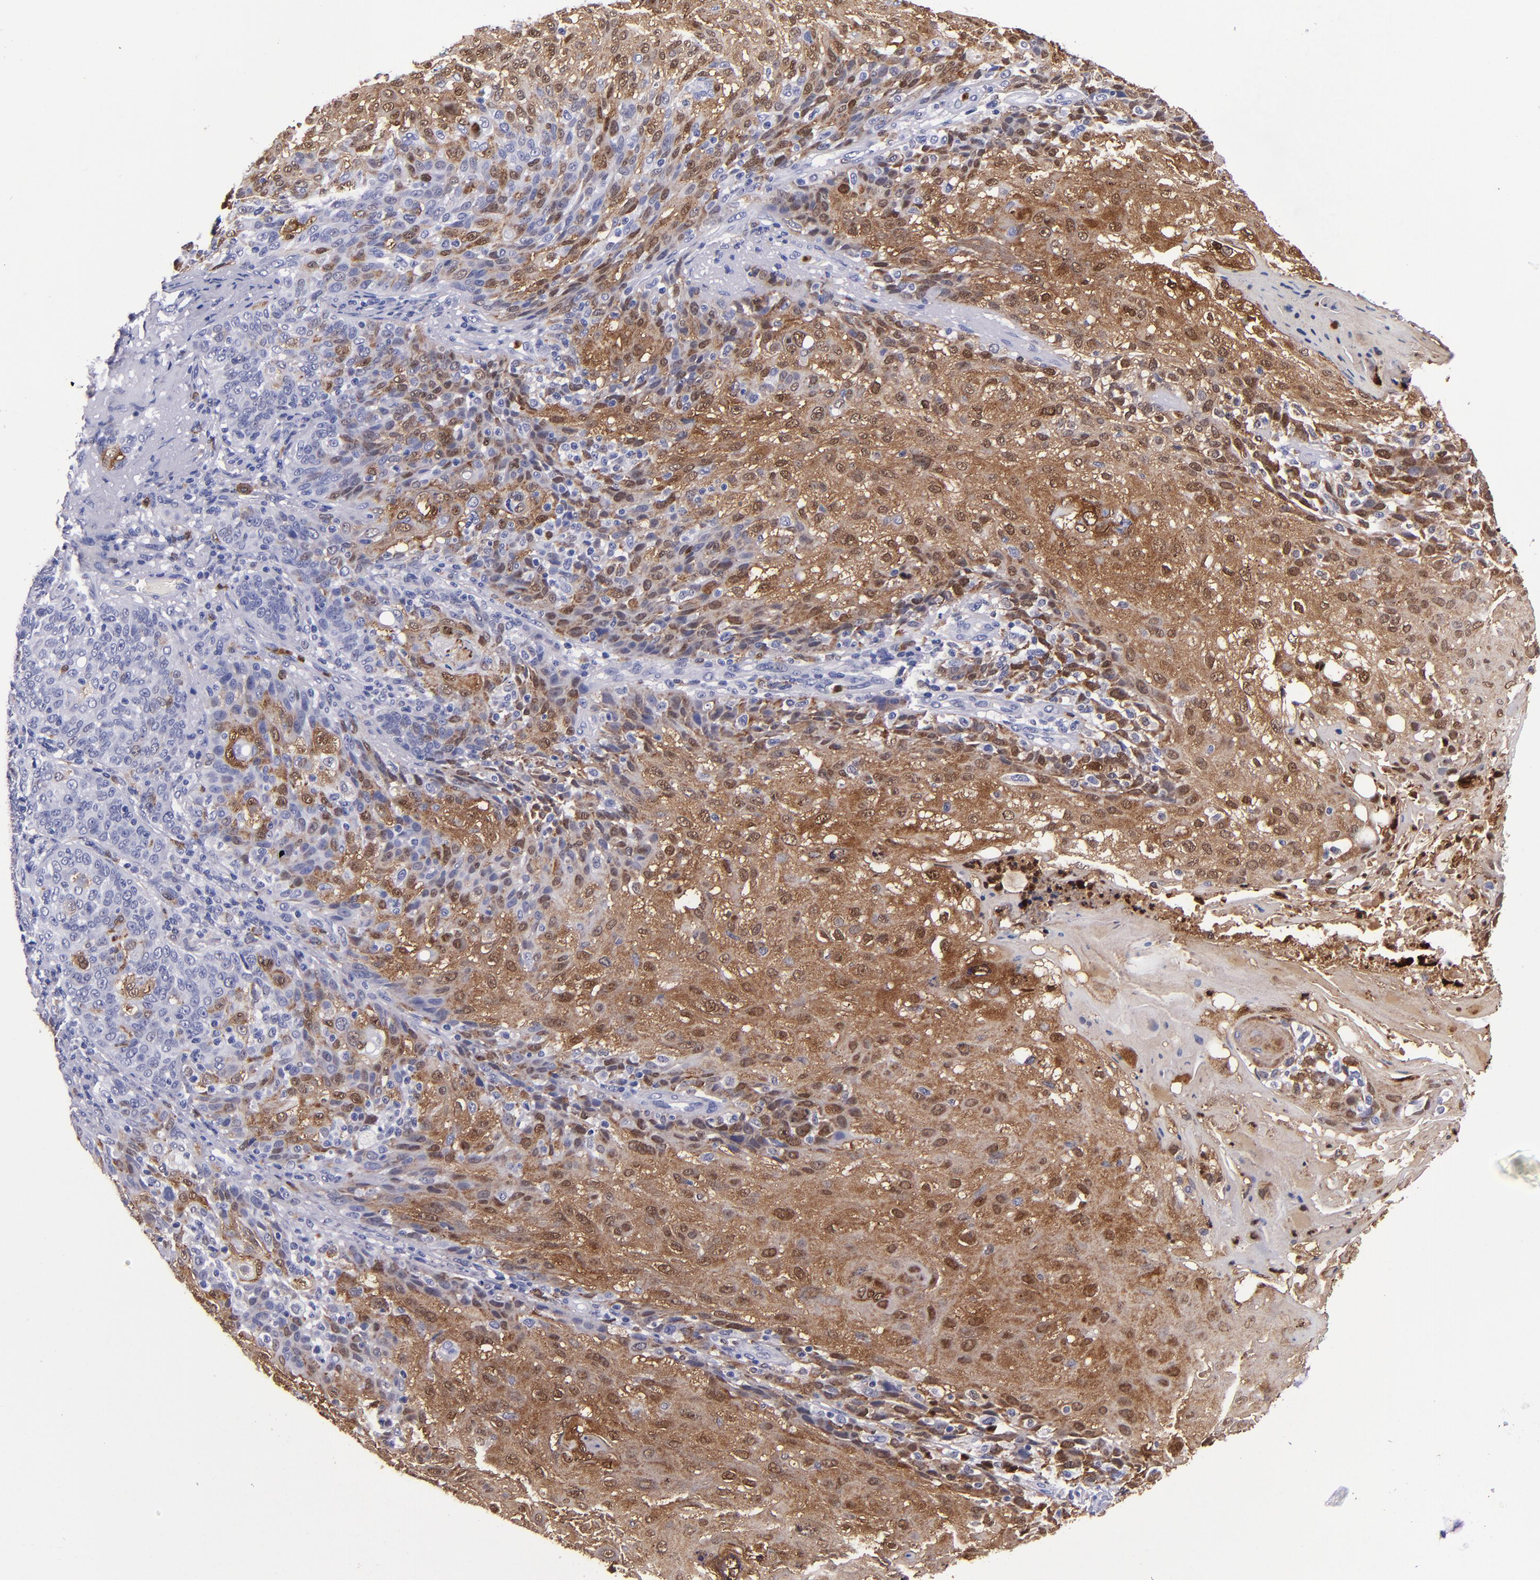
{"staining": {"intensity": "strong", "quantity": ">75%", "location": "cytoplasmic/membranous,nuclear"}, "tissue": "skin cancer", "cell_type": "Tumor cells", "image_type": "cancer", "snomed": [{"axis": "morphology", "description": "Normal tissue, NOS"}, {"axis": "morphology", "description": "Squamous cell carcinoma, NOS"}, {"axis": "topography", "description": "Skin"}], "caption": "Human skin cancer (squamous cell carcinoma) stained with a brown dye exhibits strong cytoplasmic/membranous and nuclear positive expression in approximately >75% of tumor cells.", "gene": "S100A8", "patient": {"sex": "female", "age": 83}}